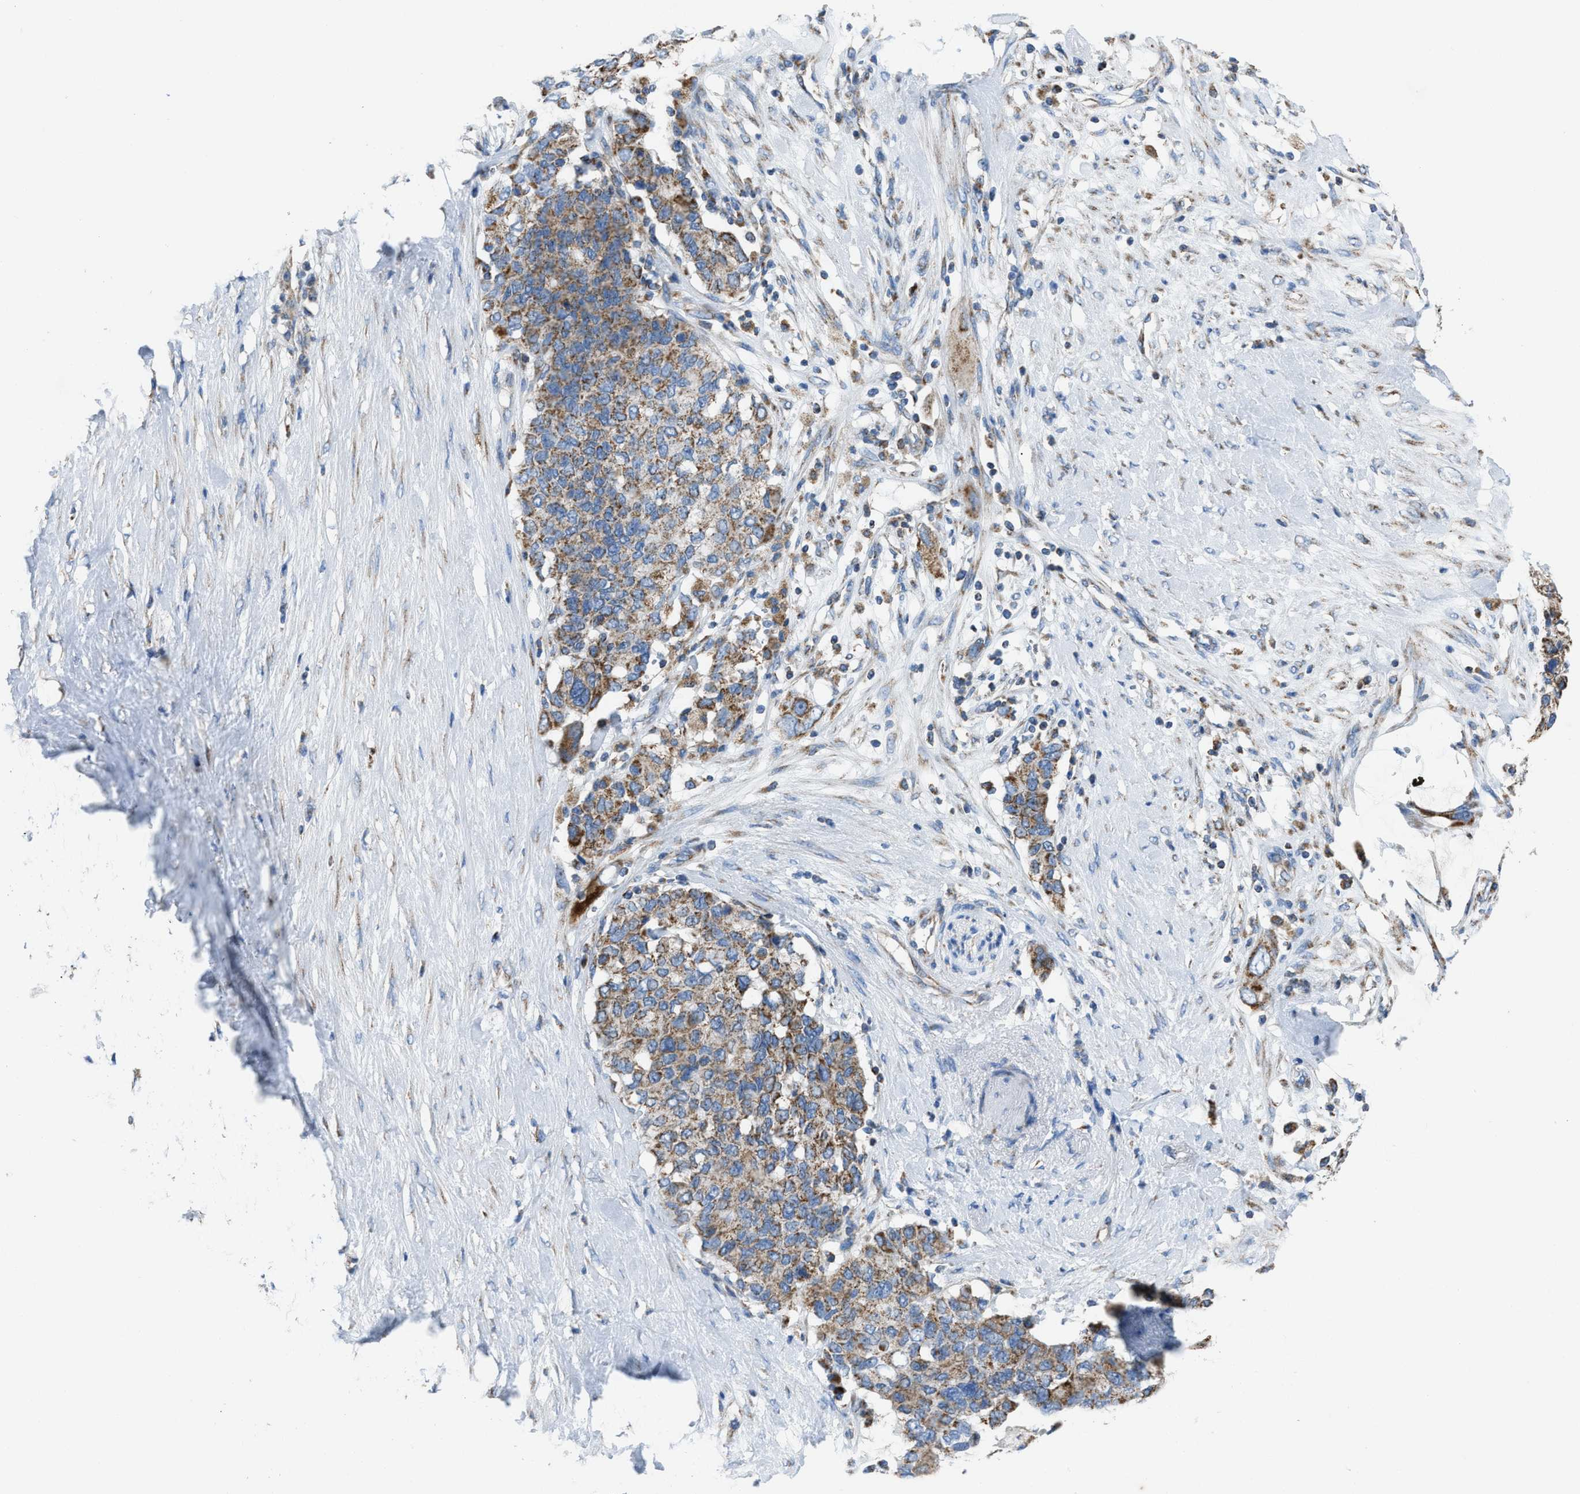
{"staining": {"intensity": "moderate", "quantity": ">75%", "location": "cytoplasmic/membranous"}, "tissue": "pancreatic cancer", "cell_type": "Tumor cells", "image_type": "cancer", "snomed": [{"axis": "morphology", "description": "Adenocarcinoma, NOS"}, {"axis": "topography", "description": "Pancreas"}], "caption": "The histopathology image reveals a brown stain indicating the presence of a protein in the cytoplasmic/membranous of tumor cells in pancreatic adenocarcinoma.", "gene": "ETFB", "patient": {"sex": "female", "age": 56}}